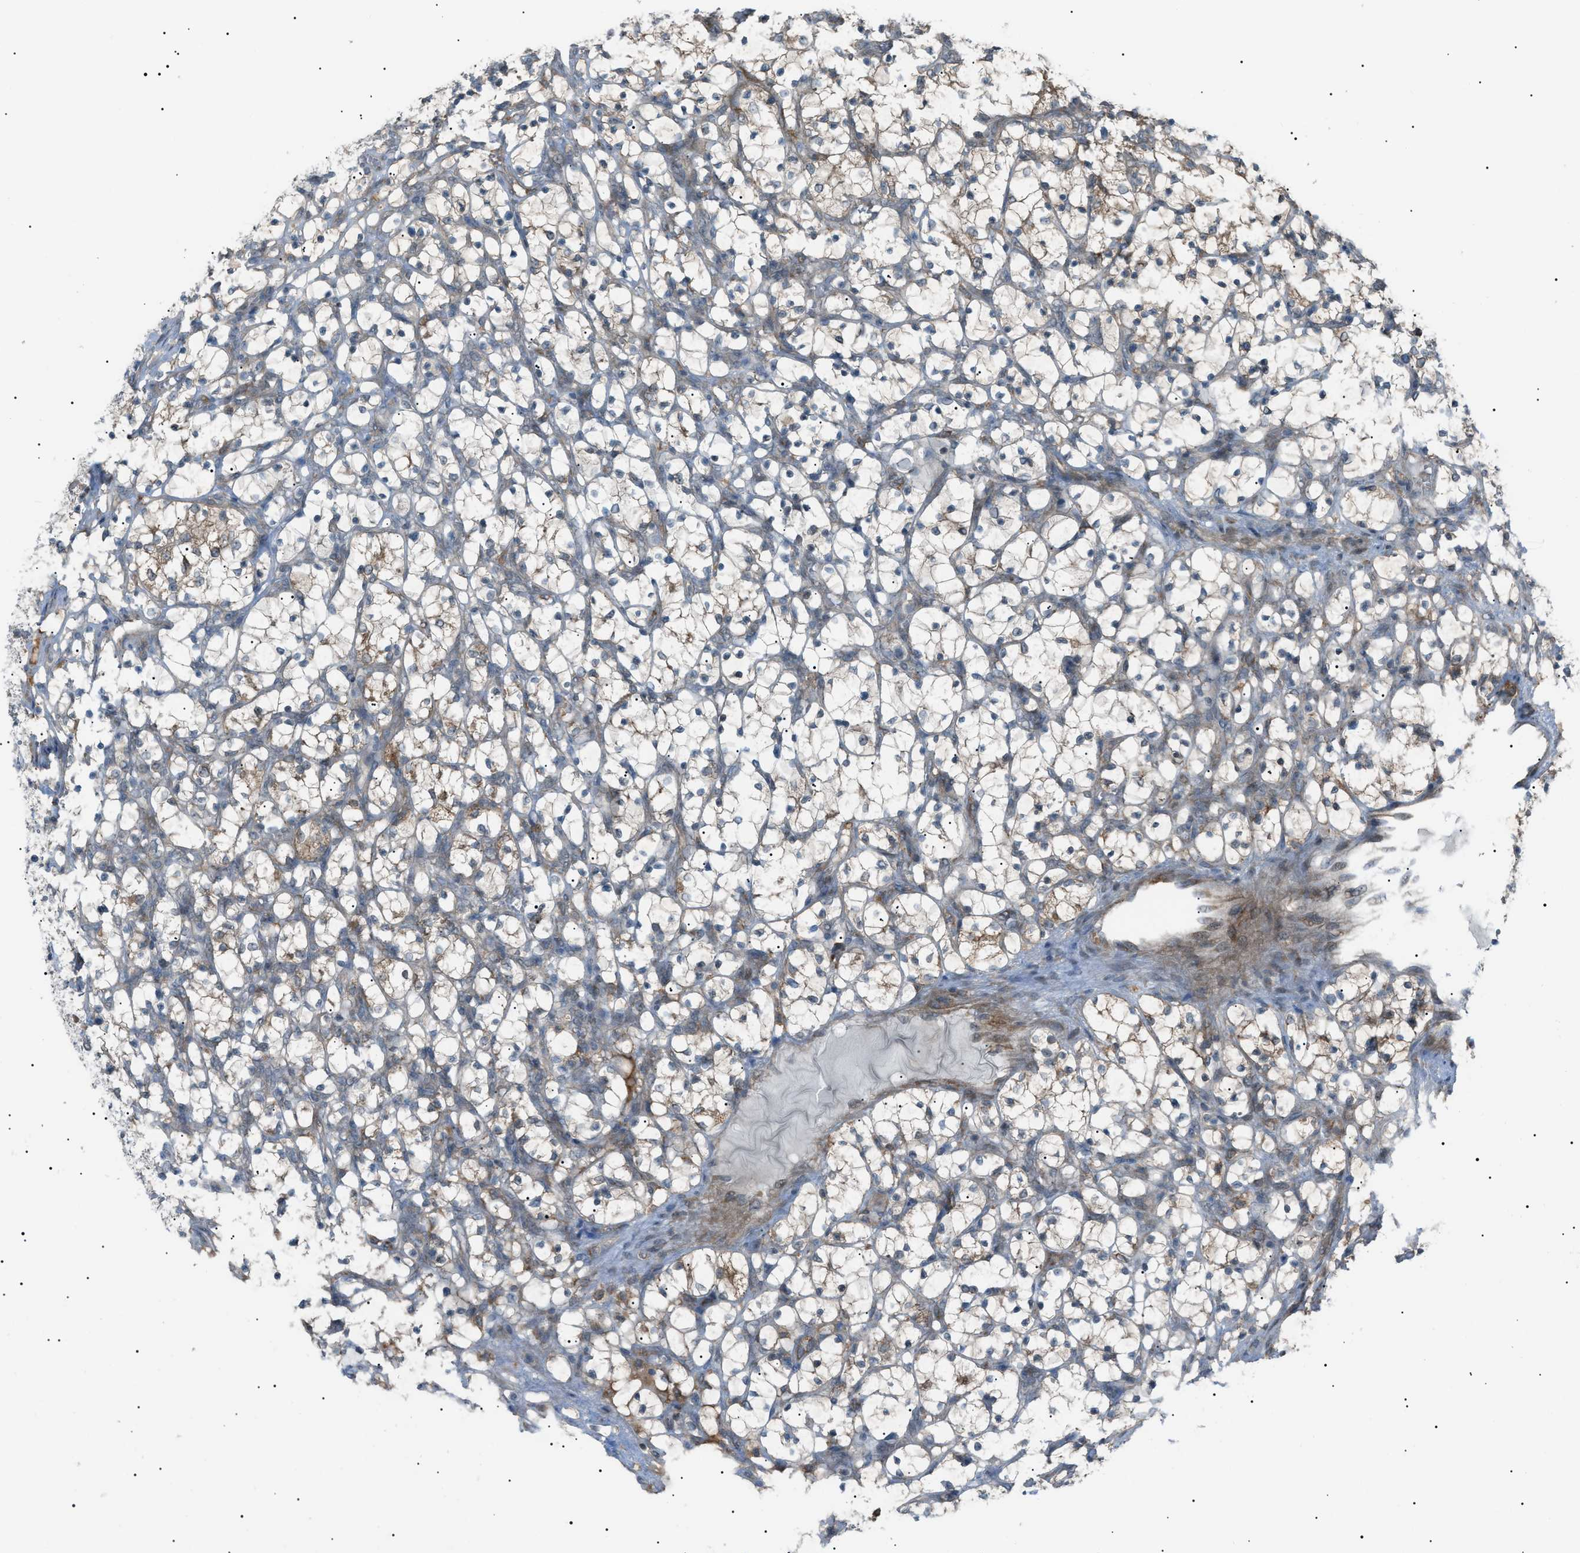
{"staining": {"intensity": "weak", "quantity": "<25%", "location": "cytoplasmic/membranous"}, "tissue": "renal cancer", "cell_type": "Tumor cells", "image_type": "cancer", "snomed": [{"axis": "morphology", "description": "Adenocarcinoma, NOS"}, {"axis": "topography", "description": "Kidney"}], "caption": "Renal cancer (adenocarcinoma) was stained to show a protein in brown. There is no significant positivity in tumor cells.", "gene": "LPIN2", "patient": {"sex": "female", "age": 69}}